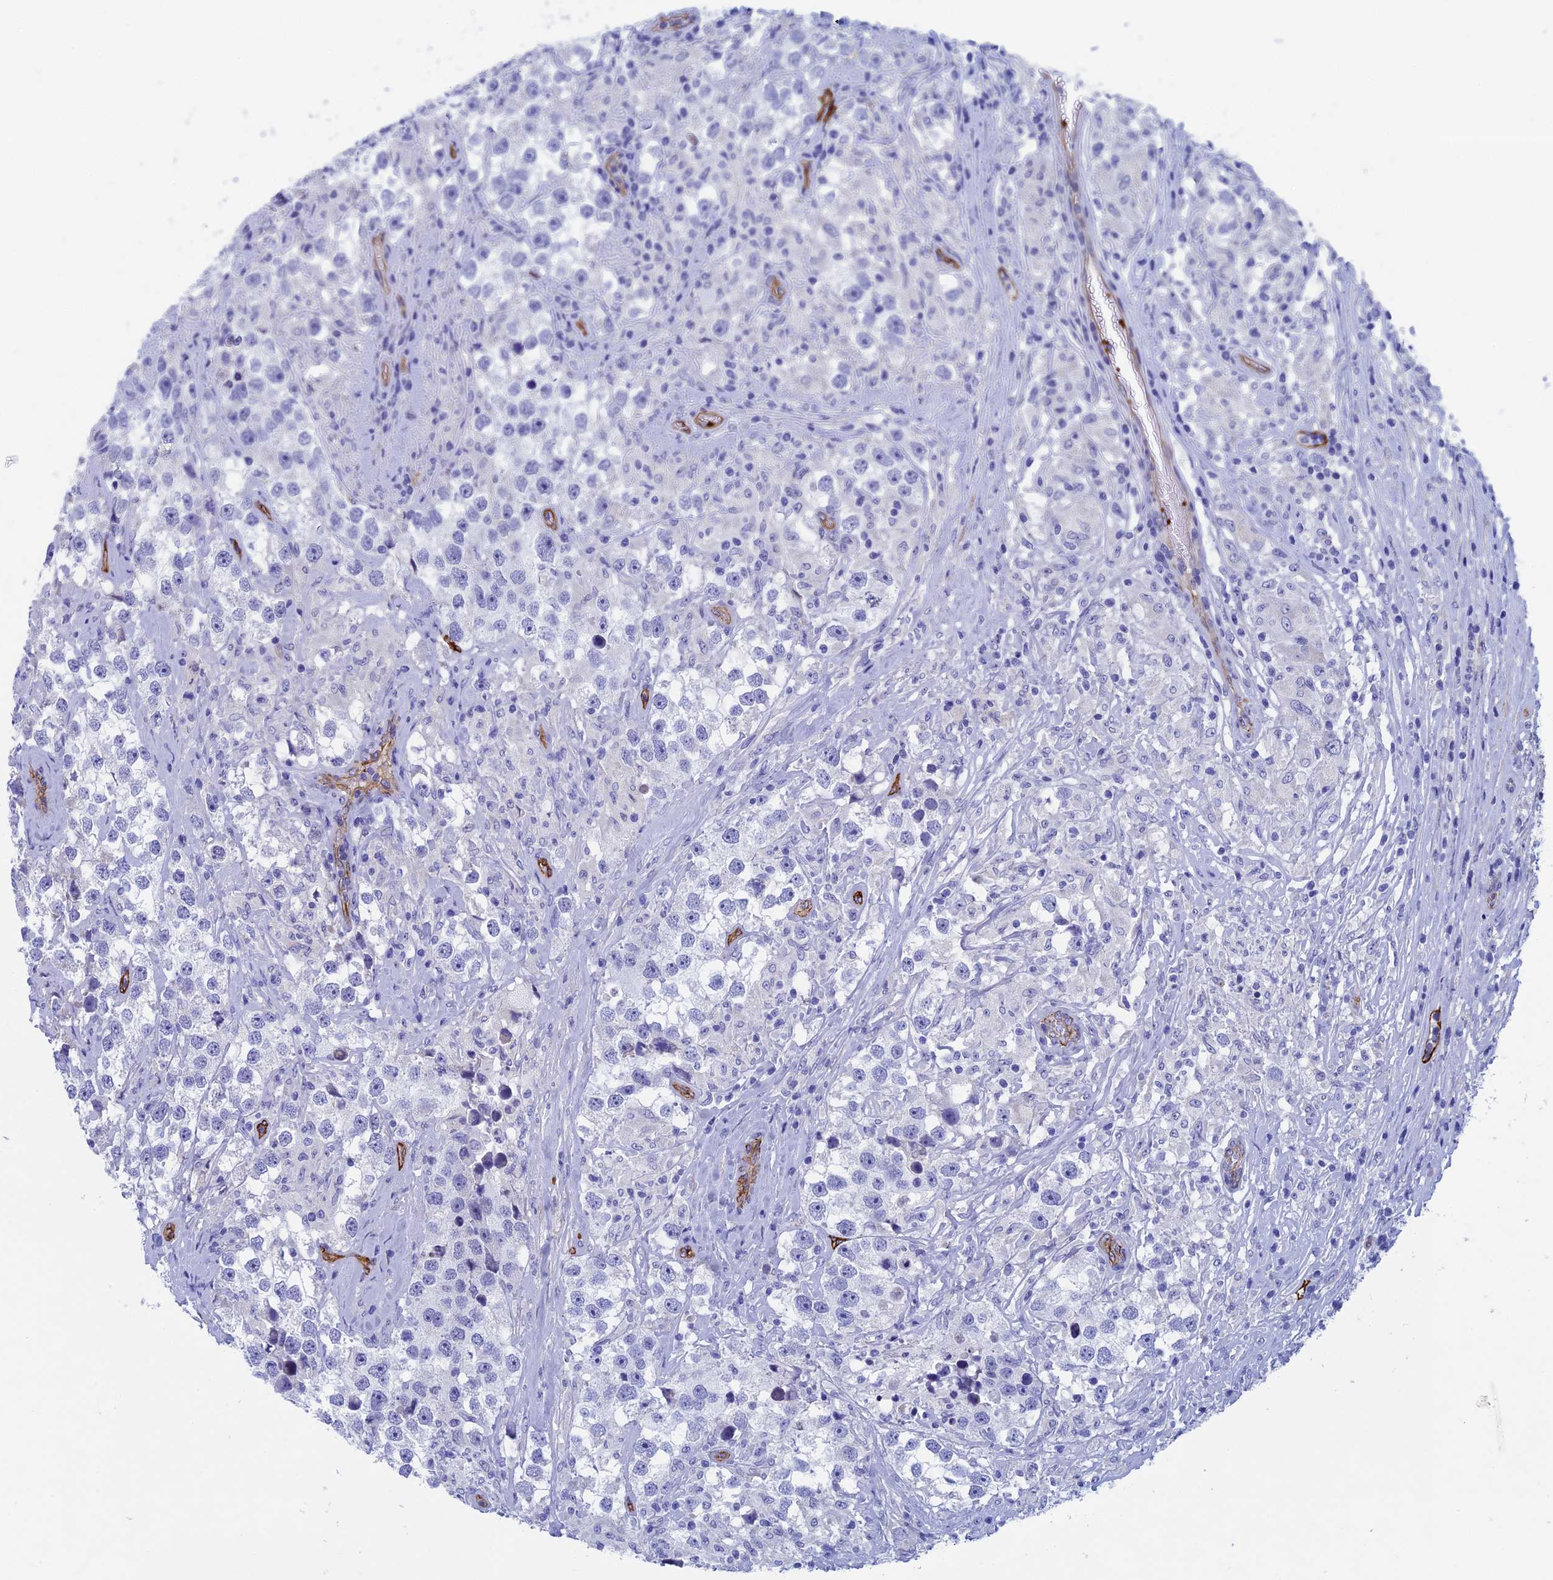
{"staining": {"intensity": "negative", "quantity": "none", "location": "none"}, "tissue": "testis cancer", "cell_type": "Tumor cells", "image_type": "cancer", "snomed": [{"axis": "morphology", "description": "Seminoma, NOS"}, {"axis": "topography", "description": "Testis"}], "caption": "A high-resolution photomicrograph shows immunohistochemistry (IHC) staining of testis cancer (seminoma), which exhibits no significant positivity in tumor cells.", "gene": "INSYN1", "patient": {"sex": "male", "age": 46}}